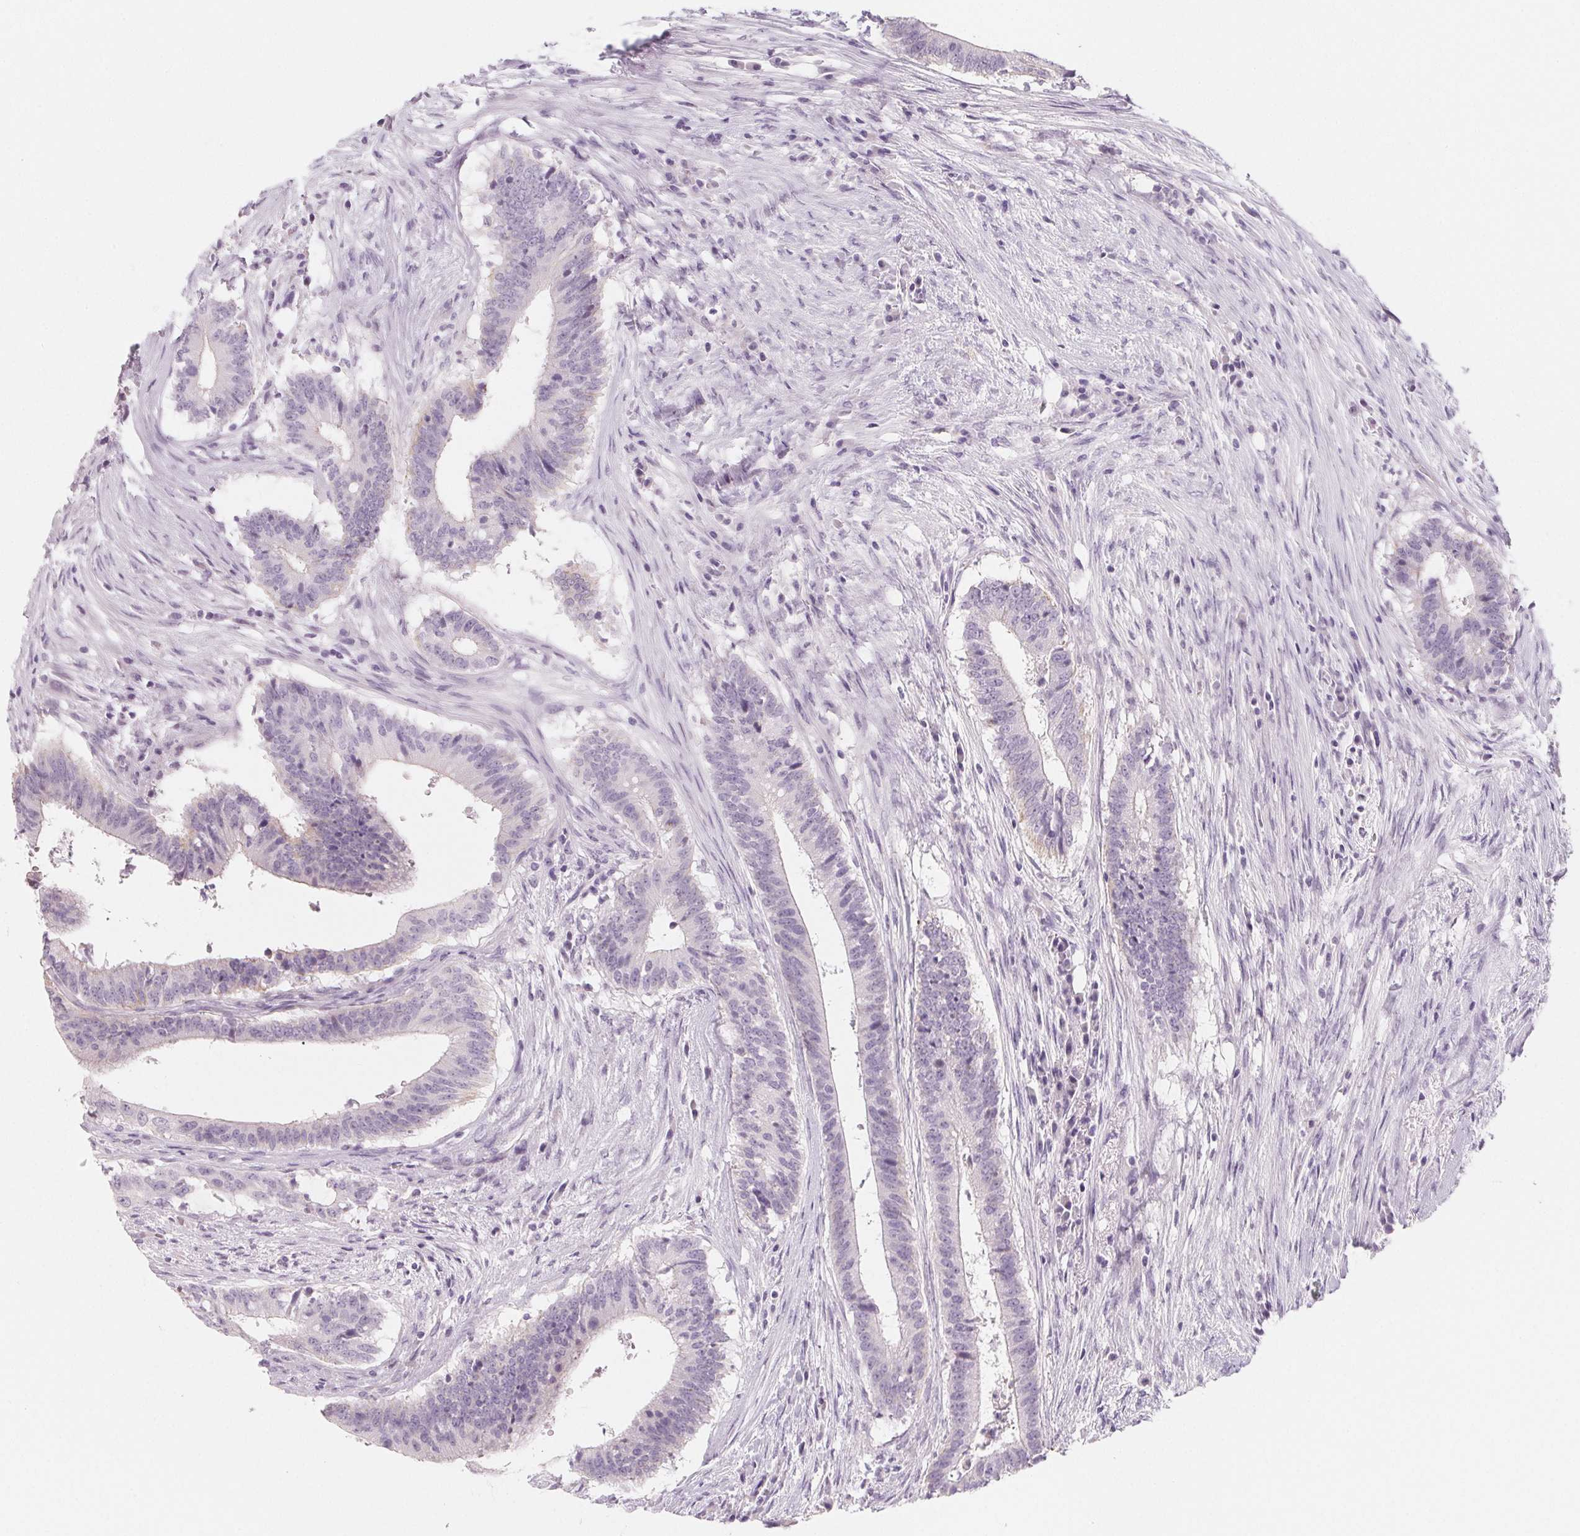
{"staining": {"intensity": "negative", "quantity": "none", "location": "none"}, "tissue": "colorectal cancer", "cell_type": "Tumor cells", "image_type": "cancer", "snomed": [{"axis": "morphology", "description": "Adenocarcinoma, NOS"}, {"axis": "topography", "description": "Colon"}], "caption": "Human colorectal adenocarcinoma stained for a protein using immunohistochemistry reveals no positivity in tumor cells.", "gene": "SH3GL2", "patient": {"sex": "female", "age": 43}}